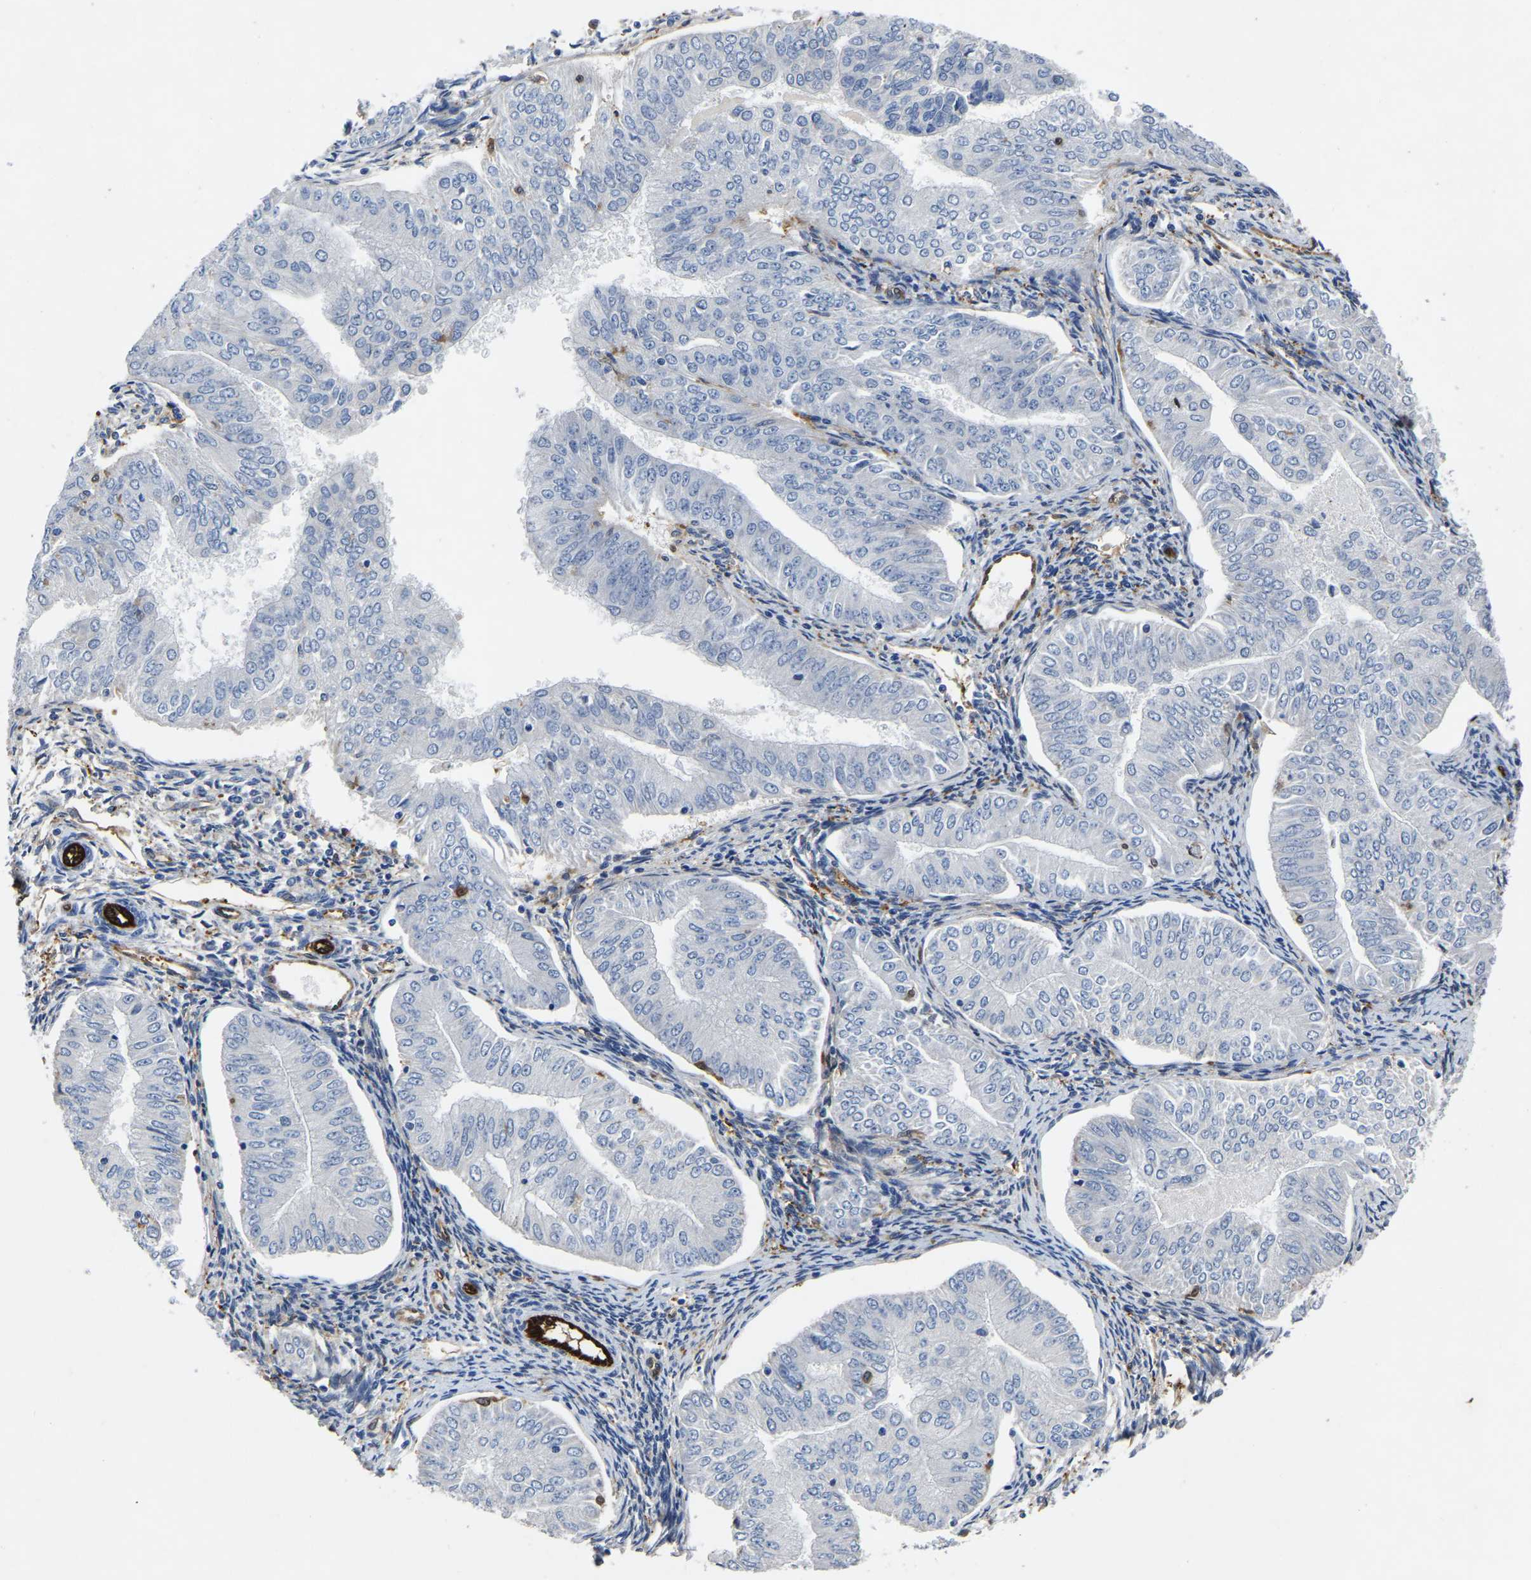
{"staining": {"intensity": "negative", "quantity": "none", "location": "none"}, "tissue": "endometrial cancer", "cell_type": "Tumor cells", "image_type": "cancer", "snomed": [{"axis": "morphology", "description": "Normal tissue, NOS"}, {"axis": "morphology", "description": "Adenocarcinoma, NOS"}, {"axis": "topography", "description": "Endometrium"}], "caption": "This is a histopathology image of IHC staining of adenocarcinoma (endometrial), which shows no staining in tumor cells.", "gene": "ATG2B", "patient": {"sex": "female", "age": 53}}